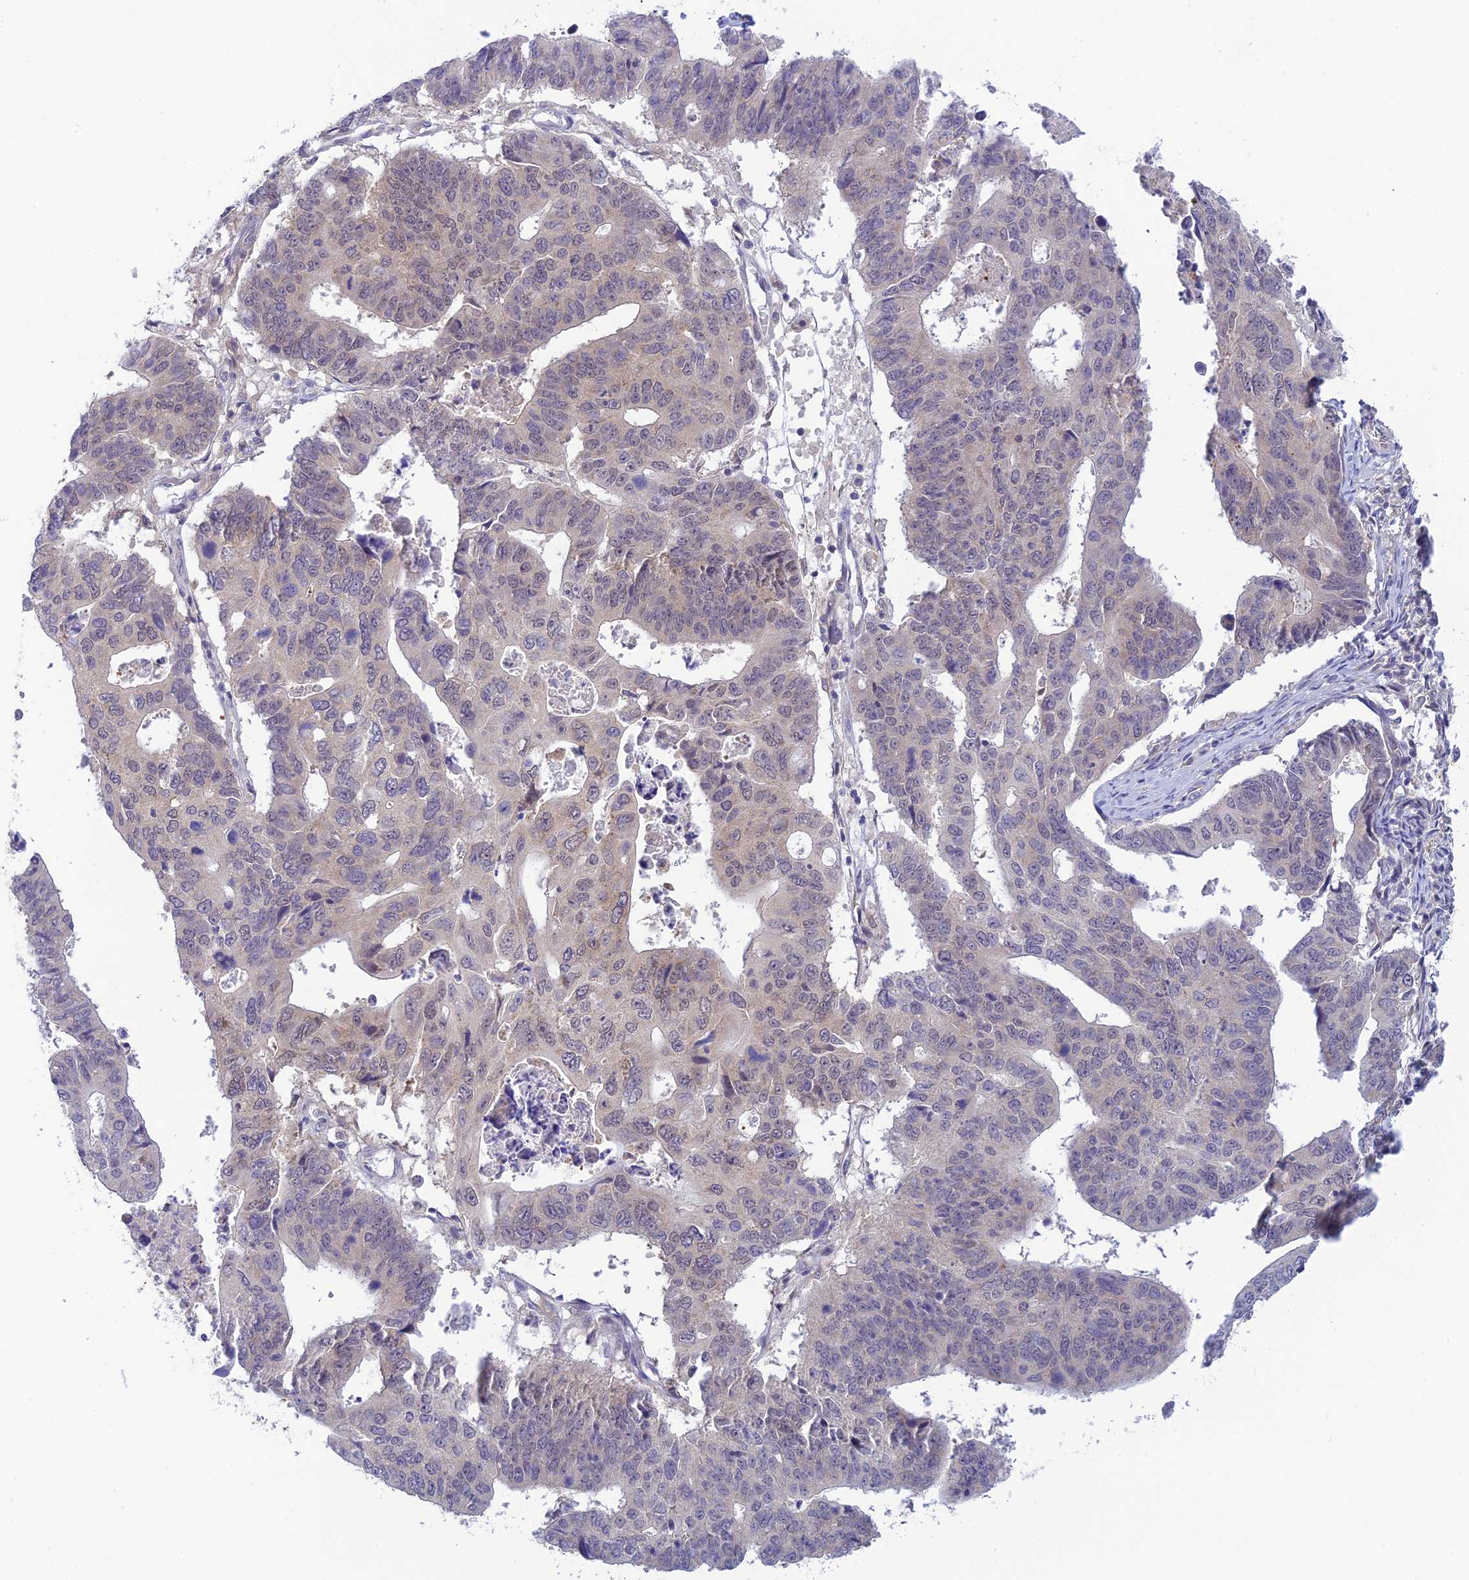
{"staining": {"intensity": "negative", "quantity": "none", "location": "none"}, "tissue": "stomach cancer", "cell_type": "Tumor cells", "image_type": "cancer", "snomed": [{"axis": "morphology", "description": "Adenocarcinoma, NOS"}, {"axis": "topography", "description": "Stomach"}], "caption": "IHC of stomach cancer (adenocarcinoma) reveals no staining in tumor cells.", "gene": "SKIC8", "patient": {"sex": "male", "age": 59}}